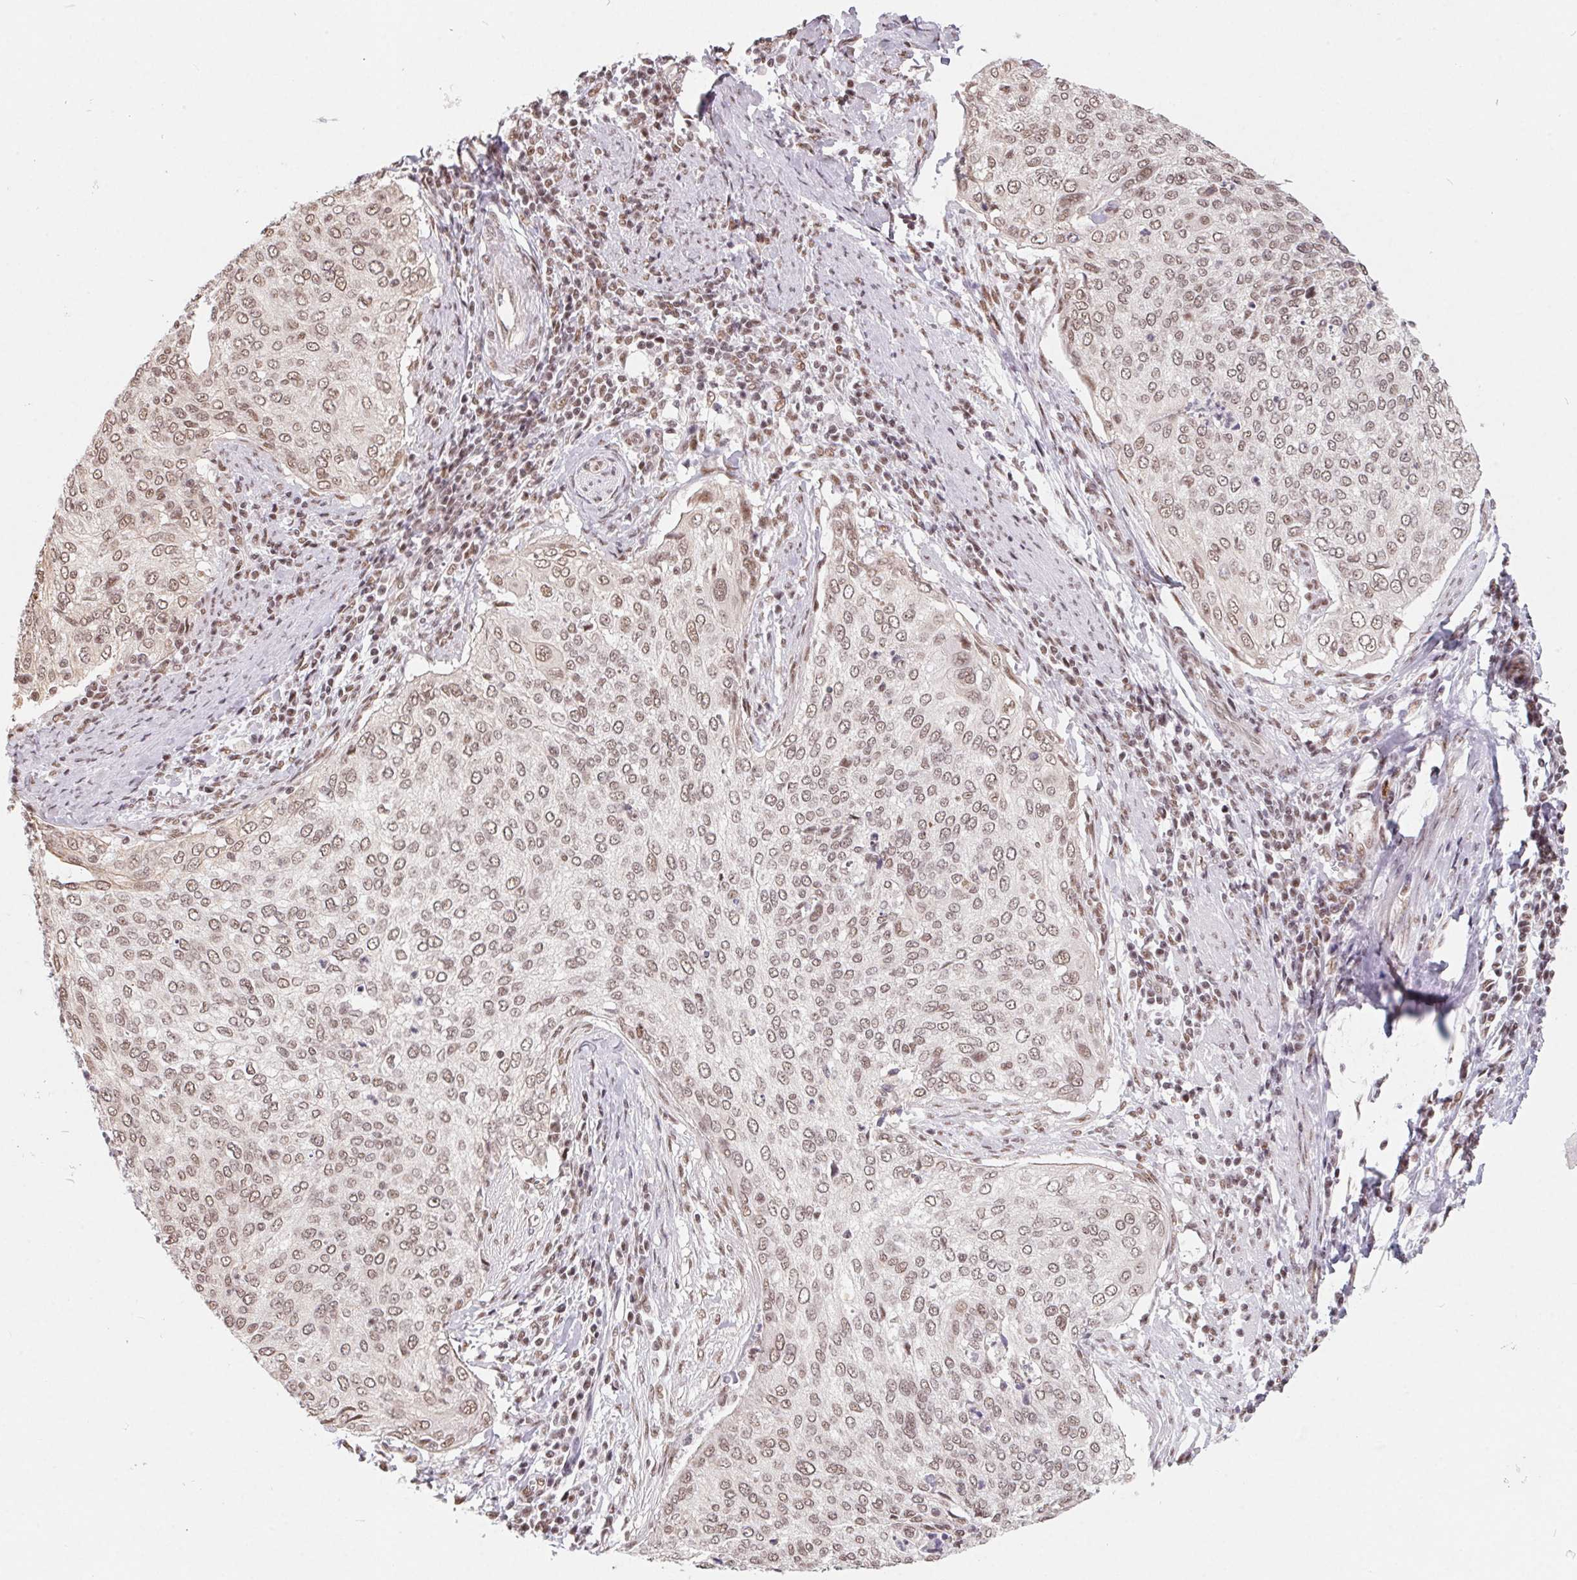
{"staining": {"intensity": "moderate", "quantity": ">75%", "location": "cytoplasmic/membranous,nuclear"}, "tissue": "cervical cancer", "cell_type": "Tumor cells", "image_type": "cancer", "snomed": [{"axis": "morphology", "description": "Squamous cell carcinoma, NOS"}, {"axis": "topography", "description": "Cervix"}], "caption": "A brown stain highlights moderate cytoplasmic/membranous and nuclear expression of a protein in cervical squamous cell carcinoma tumor cells.", "gene": "TCERG1", "patient": {"sex": "female", "age": 38}}